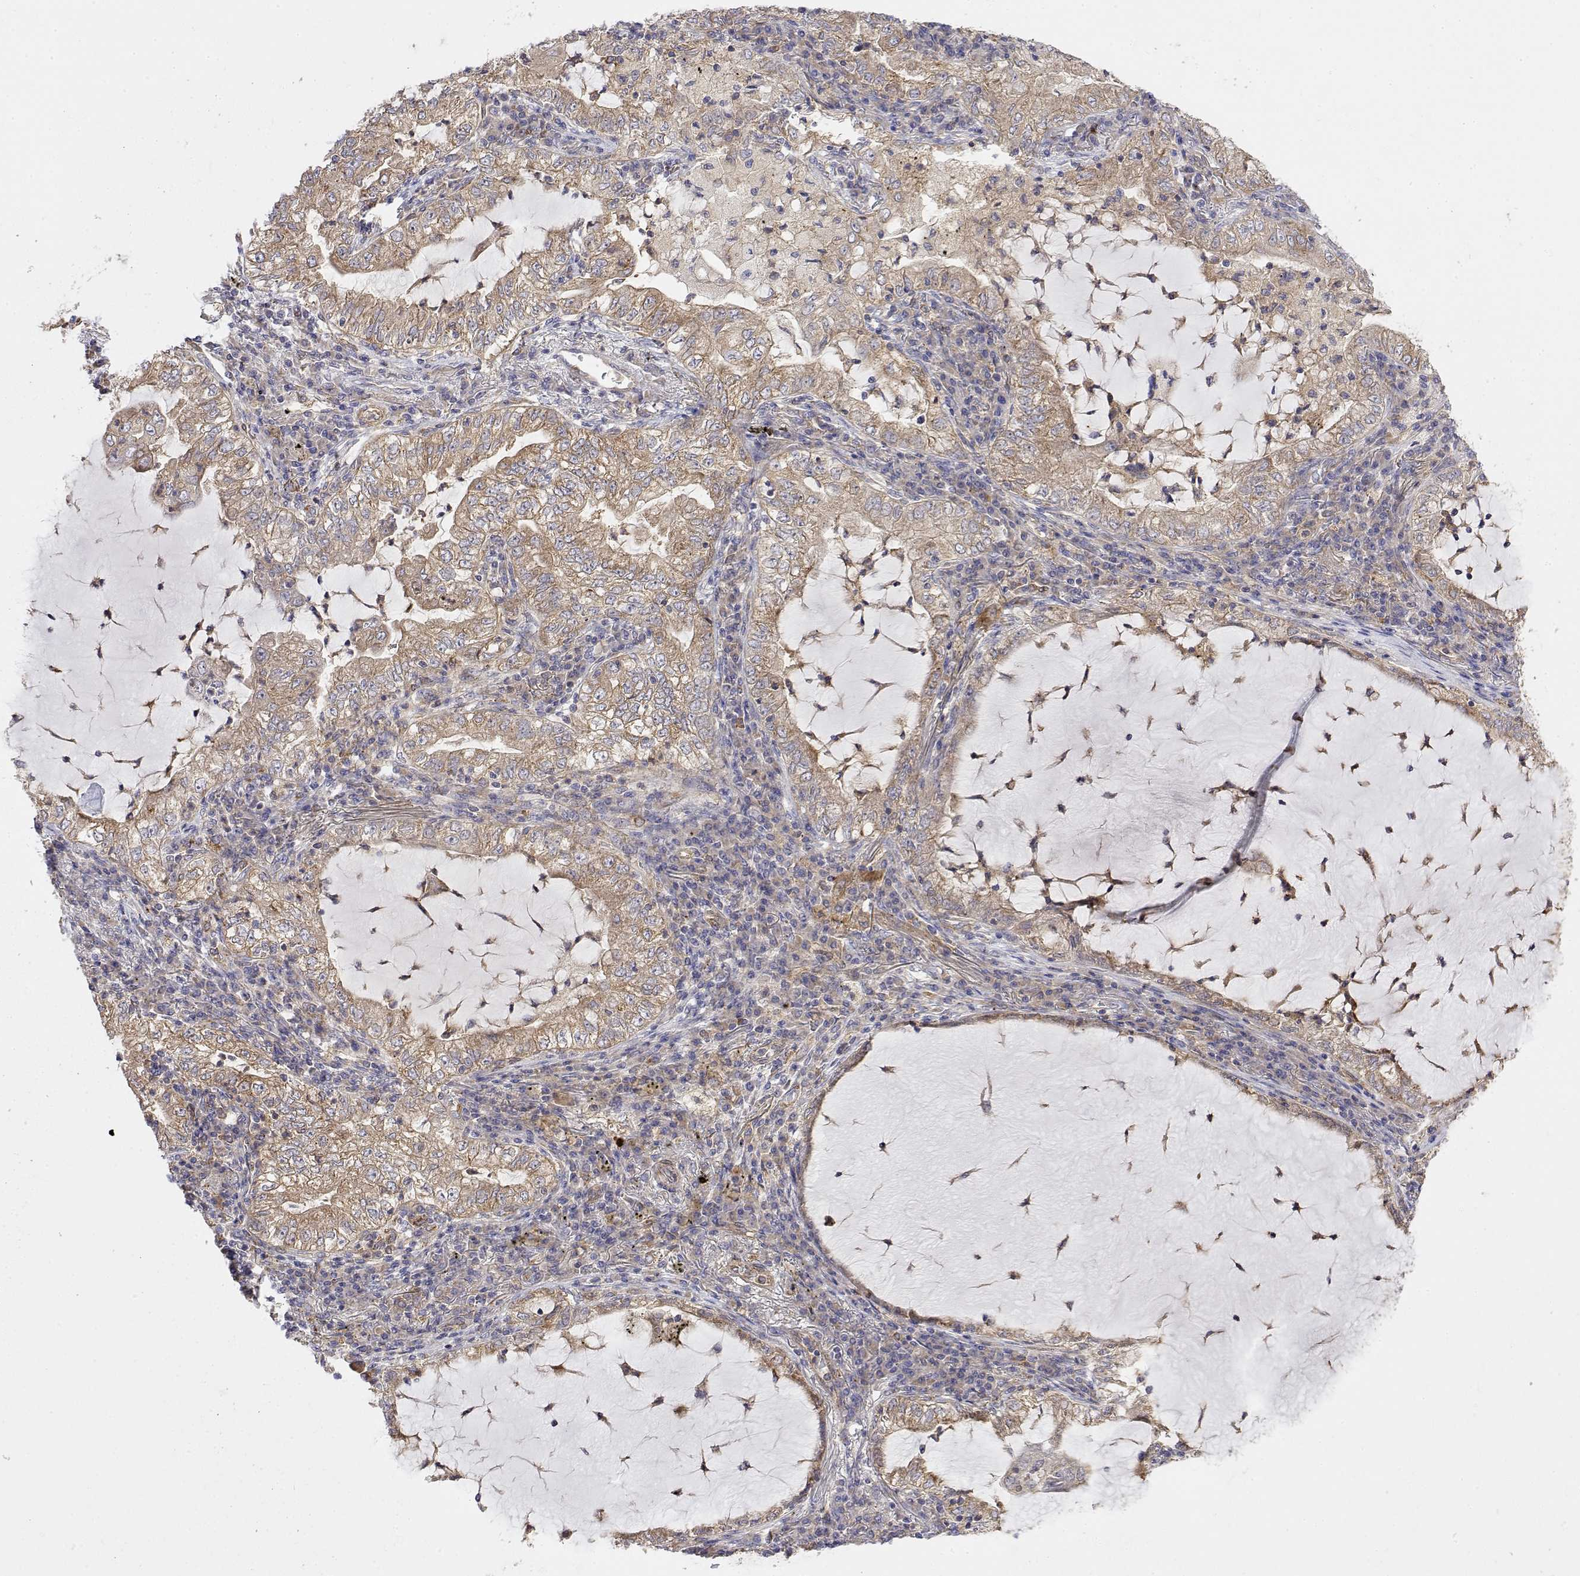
{"staining": {"intensity": "moderate", "quantity": ">75%", "location": "cytoplasmic/membranous"}, "tissue": "lung cancer", "cell_type": "Tumor cells", "image_type": "cancer", "snomed": [{"axis": "morphology", "description": "Adenocarcinoma, NOS"}, {"axis": "topography", "description": "Lung"}], "caption": "Immunohistochemical staining of lung adenocarcinoma exhibits medium levels of moderate cytoplasmic/membranous expression in about >75% of tumor cells.", "gene": "PACSIN2", "patient": {"sex": "female", "age": 73}}